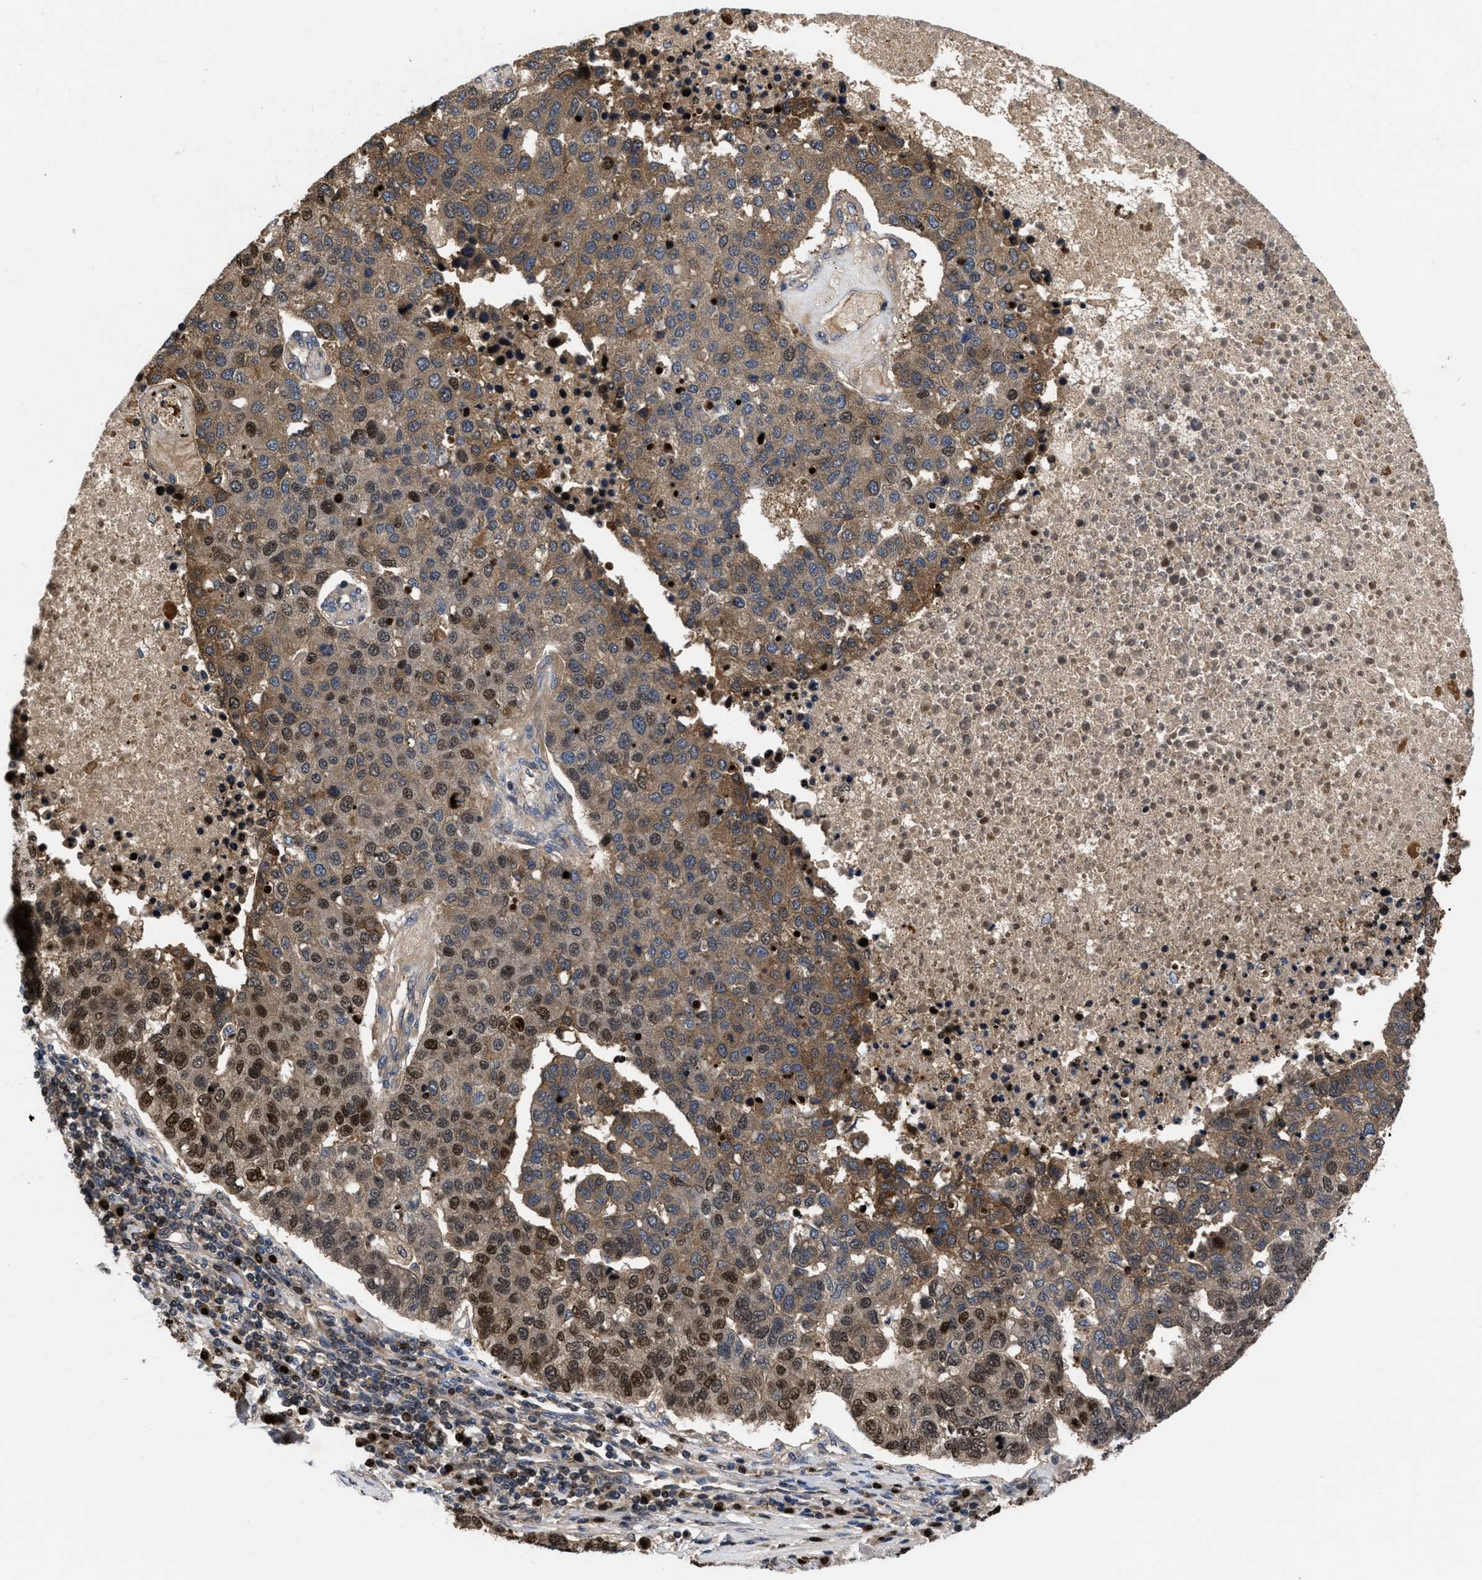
{"staining": {"intensity": "moderate", "quantity": ">75%", "location": "cytoplasmic/membranous,nuclear"}, "tissue": "pancreatic cancer", "cell_type": "Tumor cells", "image_type": "cancer", "snomed": [{"axis": "morphology", "description": "Adenocarcinoma, NOS"}, {"axis": "topography", "description": "Pancreas"}], "caption": "This histopathology image shows immunohistochemistry staining of adenocarcinoma (pancreatic), with medium moderate cytoplasmic/membranous and nuclear positivity in approximately >75% of tumor cells.", "gene": "FAM200A", "patient": {"sex": "female", "age": 61}}